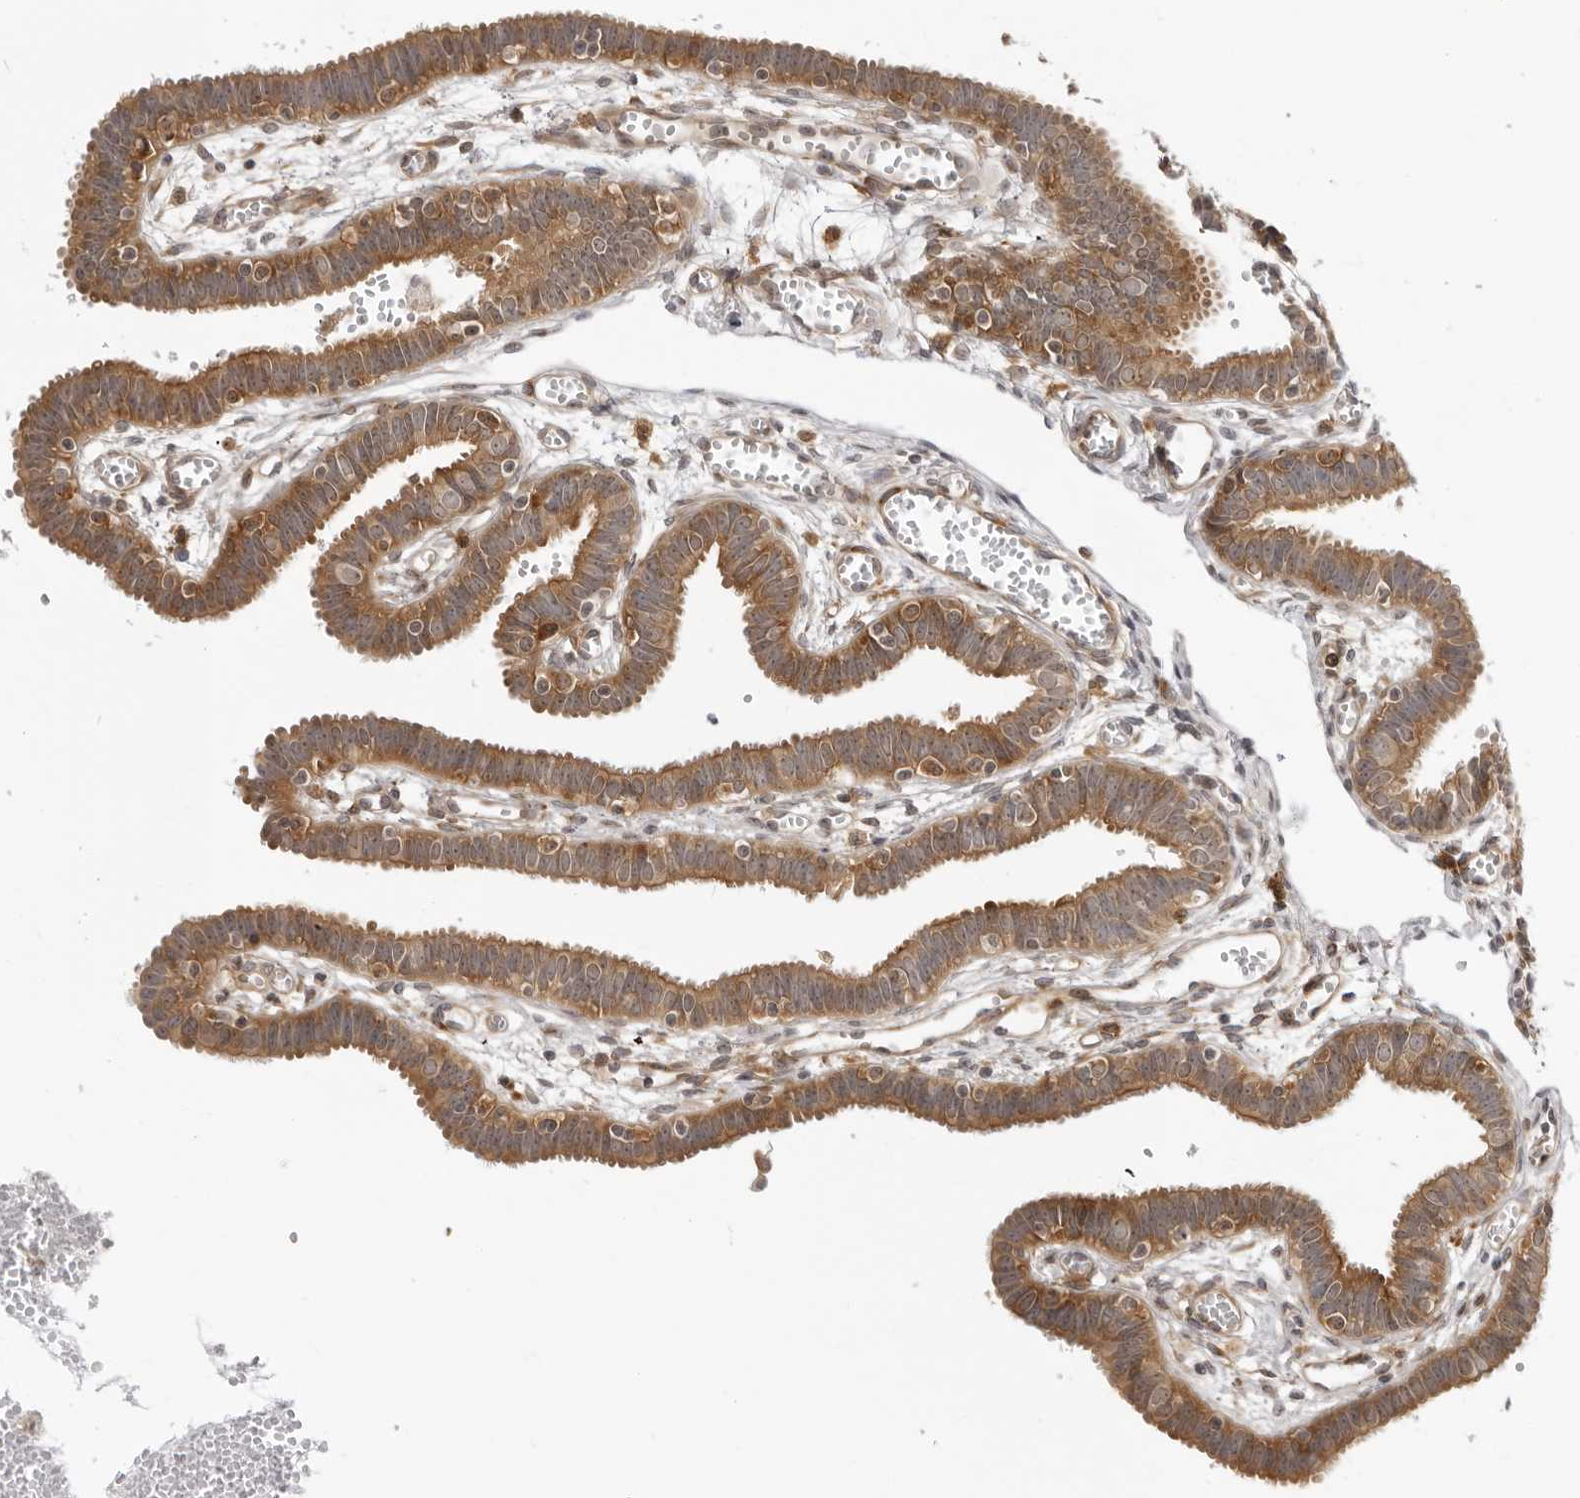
{"staining": {"intensity": "moderate", "quantity": ">75%", "location": "cytoplasmic/membranous"}, "tissue": "fallopian tube", "cell_type": "Glandular cells", "image_type": "normal", "snomed": [{"axis": "morphology", "description": "Normal tissue, NOS"}, {"axis": "topography", "description": "Fallopian tube"}, {"axis": "topography", "description": "Placenta"}], "caption": "Protein analysis of benign fallopian tube exhibits moderate cytoplasmic/membranous staining in about >75% of glandular cells. Ihc stains the protein in brown and the nuclei are stained blue.", "gene": "SRGAP2", "patient": {"sex": "female", "age": 32}}